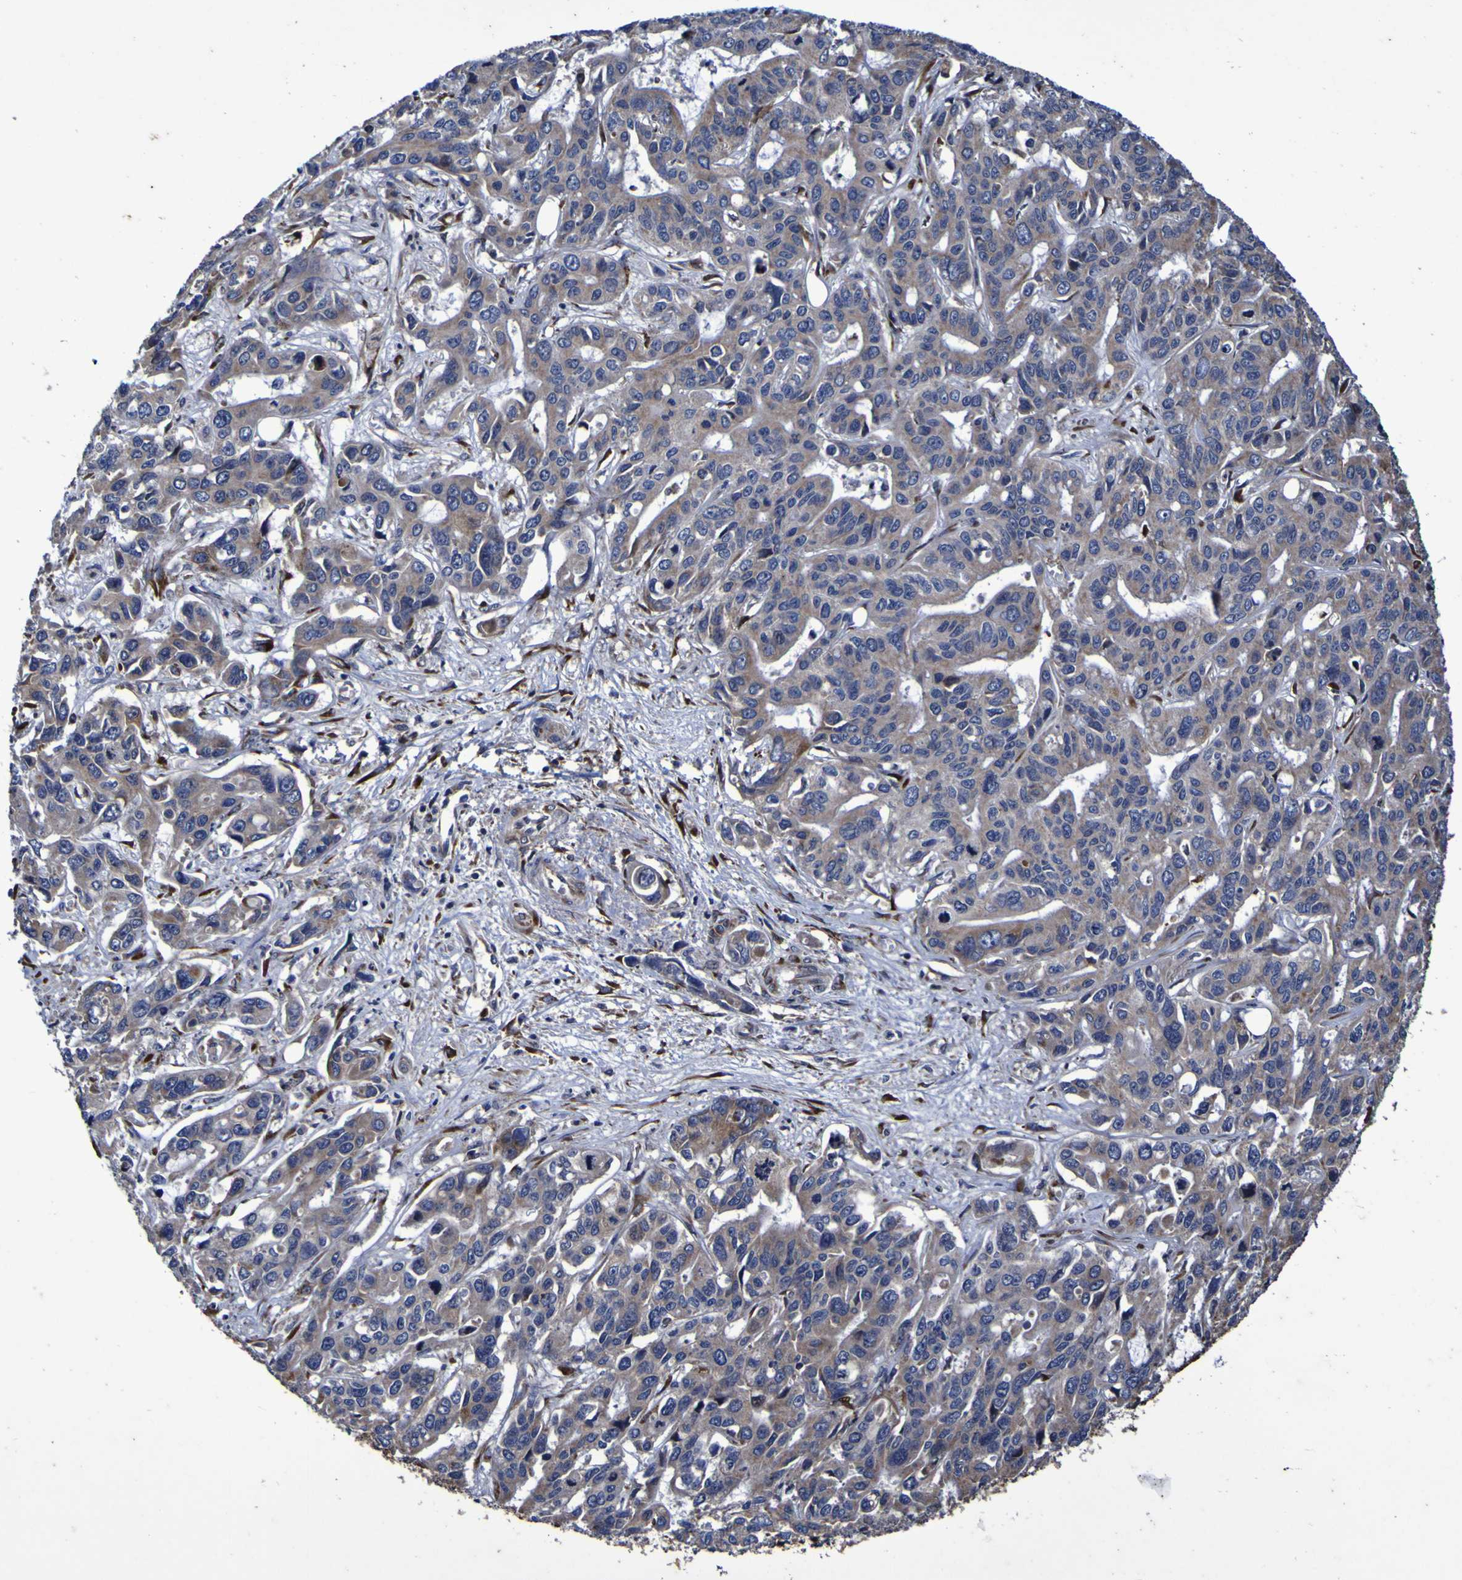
{"staining": {"intensity": "weak", "quantity": "25%-75%", "location": "cytoplasmic/membranous"}, "tissue": "liver cancer", "cell_type": "Tumor cells", "image_type": "cancer", "snomed": [{"axis": "morphology", "description": "Cholangiocarcinoma"}, {"axis": "topography", "description": "Liver"}], "caption": "About 25%-75% of tumor cells in human liver cancer (cholangiocarcinoma) display weak cytoplasmic/membranous protein positivity as visualized by brown immunohistochemical staining.", "gene": "P3H1", "patient": {"sex": "female", "age": 65}}